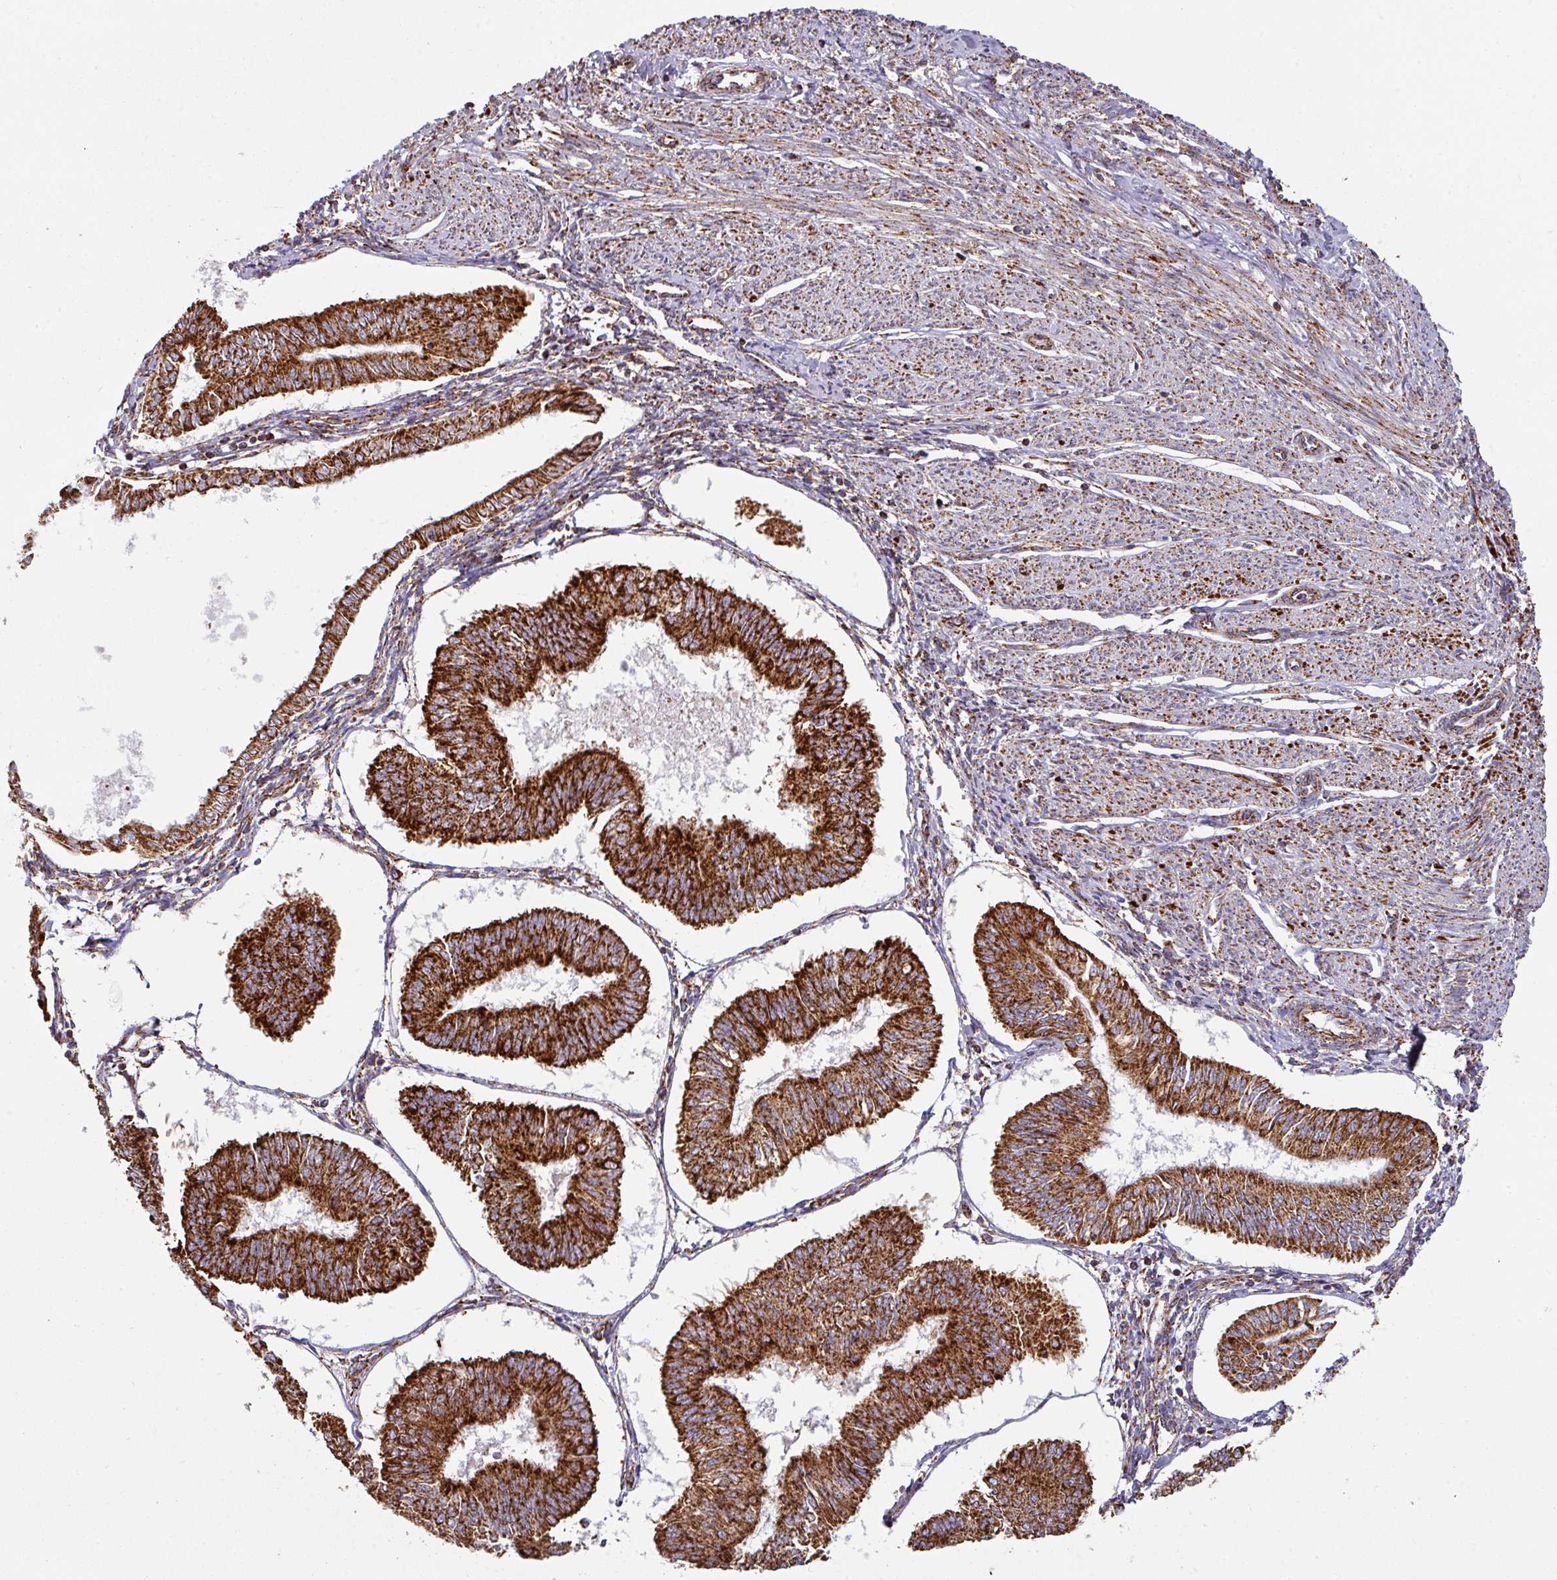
{"staining": {"intensity": "strong", "quantity": ">75%", "location": "cytoplasmic/membranous"}, "tissue": "endometrial cancer", "cell_type": "Tumor cells", "image_type": "cancer", "snomed": [{"axis": "morphology", "description": "Adenocarcinoma, NOS"}, {"axis": "topography", "description": "Endometrium"}], "caption": "Endometrial cancer (adenocarcinoma) was stained to show a protein in brown. There is high levels of strong cytoplasmic/membranous staining in about >75% of tumor cells.", "gene": "TRAP1", "patient": {"sex": "female", "age": 58}}